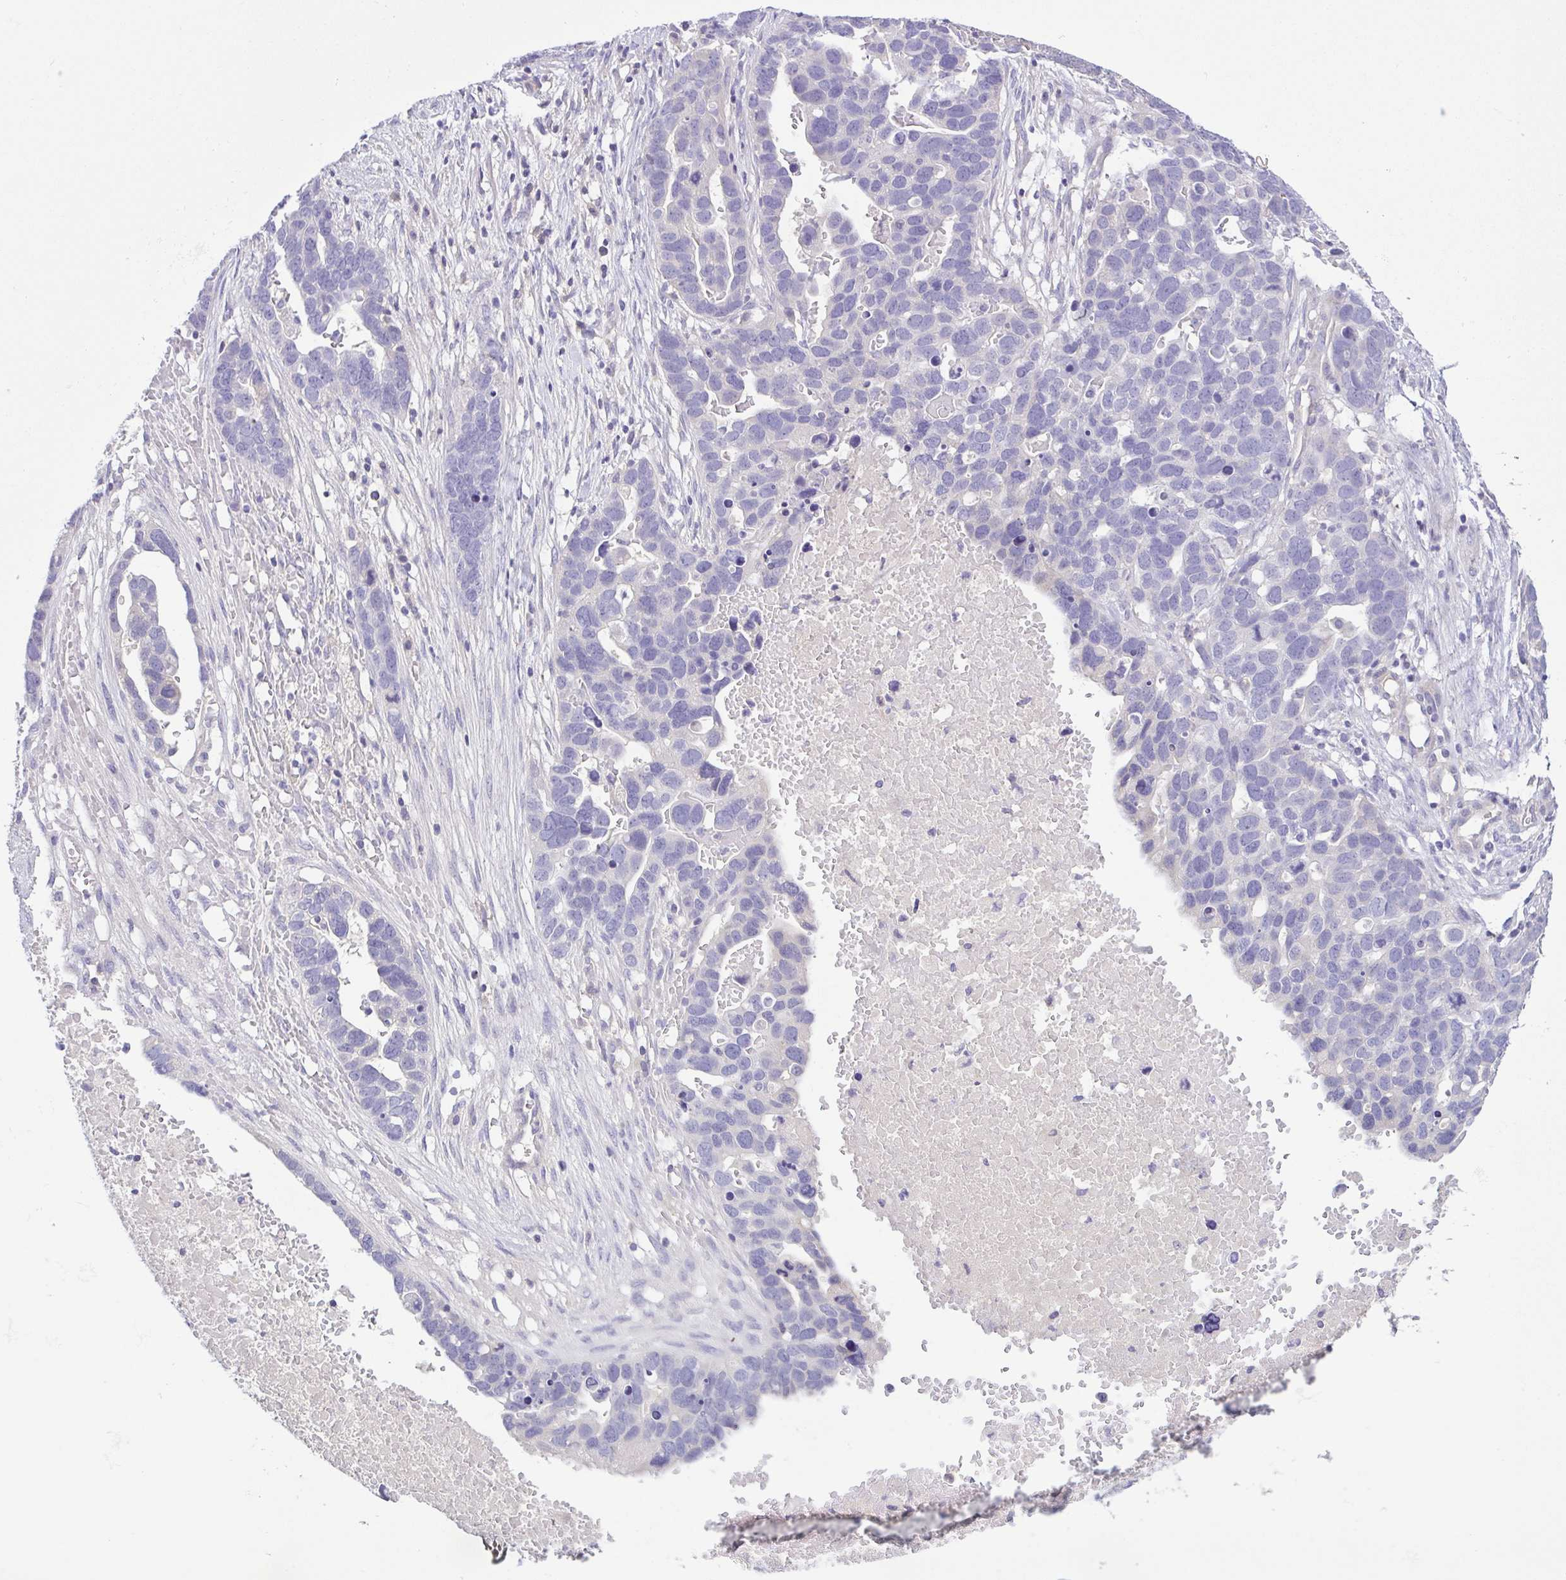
{"staining": {"intensity": "negative", "quantity": "none", "location": "none"}, "tissue": "ovarian cancer", "cell_type": "Tumor cells", "image_type": "cancer", "snomed": [{"axis": "morphology", "description": "Cystadenocarcinoma, serous, NOS"}, {"axis": "topography", "description": "Ovary"}], "caption": "Protein analysis of ovarian cancer (serous cystadenocarcinoma) displays no significant positivity in tumor cells.", "gene": "A1BG", "patient": {"sex": "female", "age": 54}}